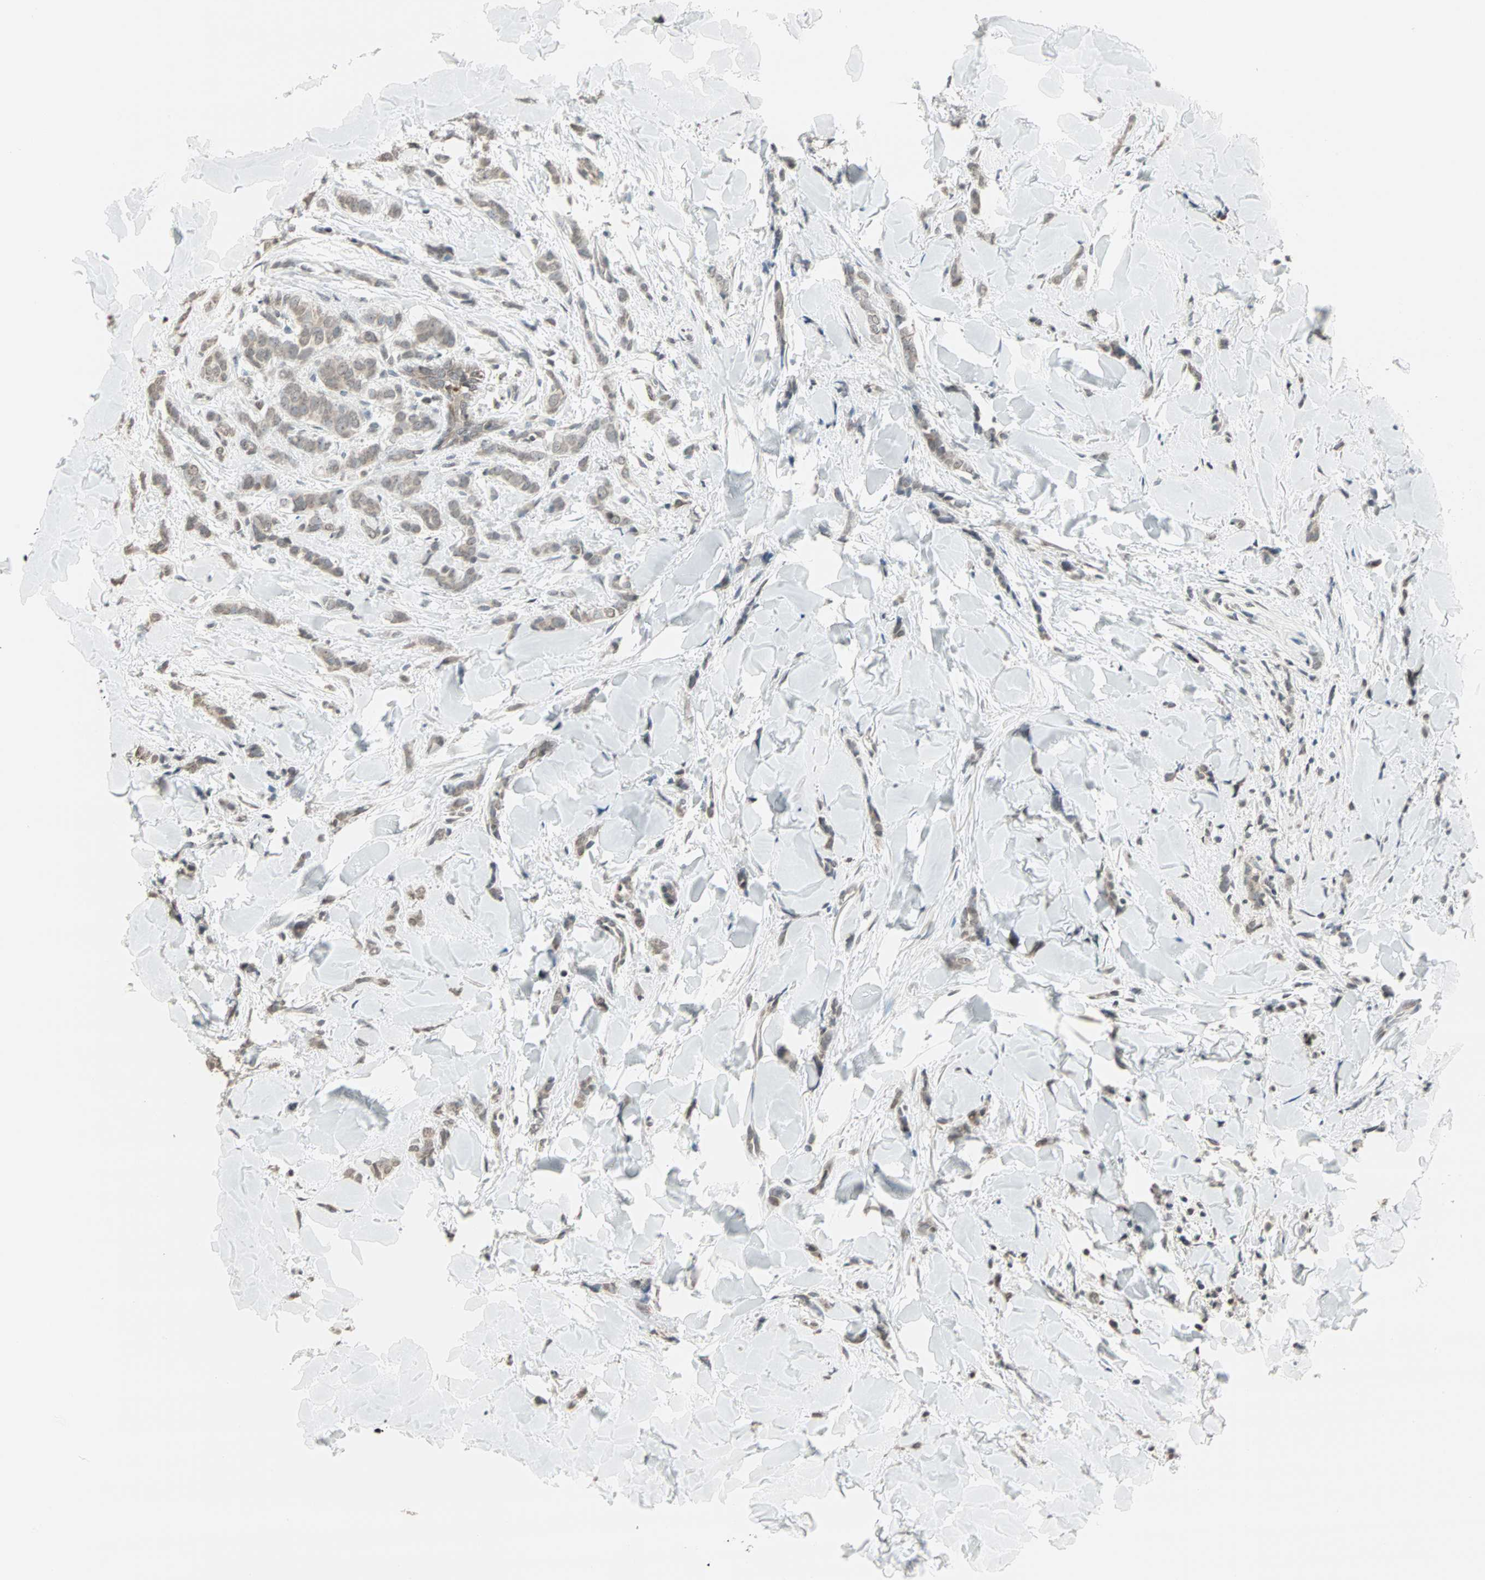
{"staining": {"intensity": "weak", "quantity": ">75%", "location": "cytoplasmic/membranous"}, "tissue": "breast cancer", "cell_type": "Tumor cells", "image_type": "cancer", "snomed": [{"axis": "morphology", "description": "Lobular carcinoma"}, {"axis": "topography", "description": "Skin"}, {"axis": "topography", "description": "Breast"}], "caption": "The image exhibits staining of breast lobular carcinoma, revealing weak cytoplasmic/membranous protein positivity (brown color) within tumor cells.", "gene": "CBLC", "patient": {"sex": "female", "age": 46}}